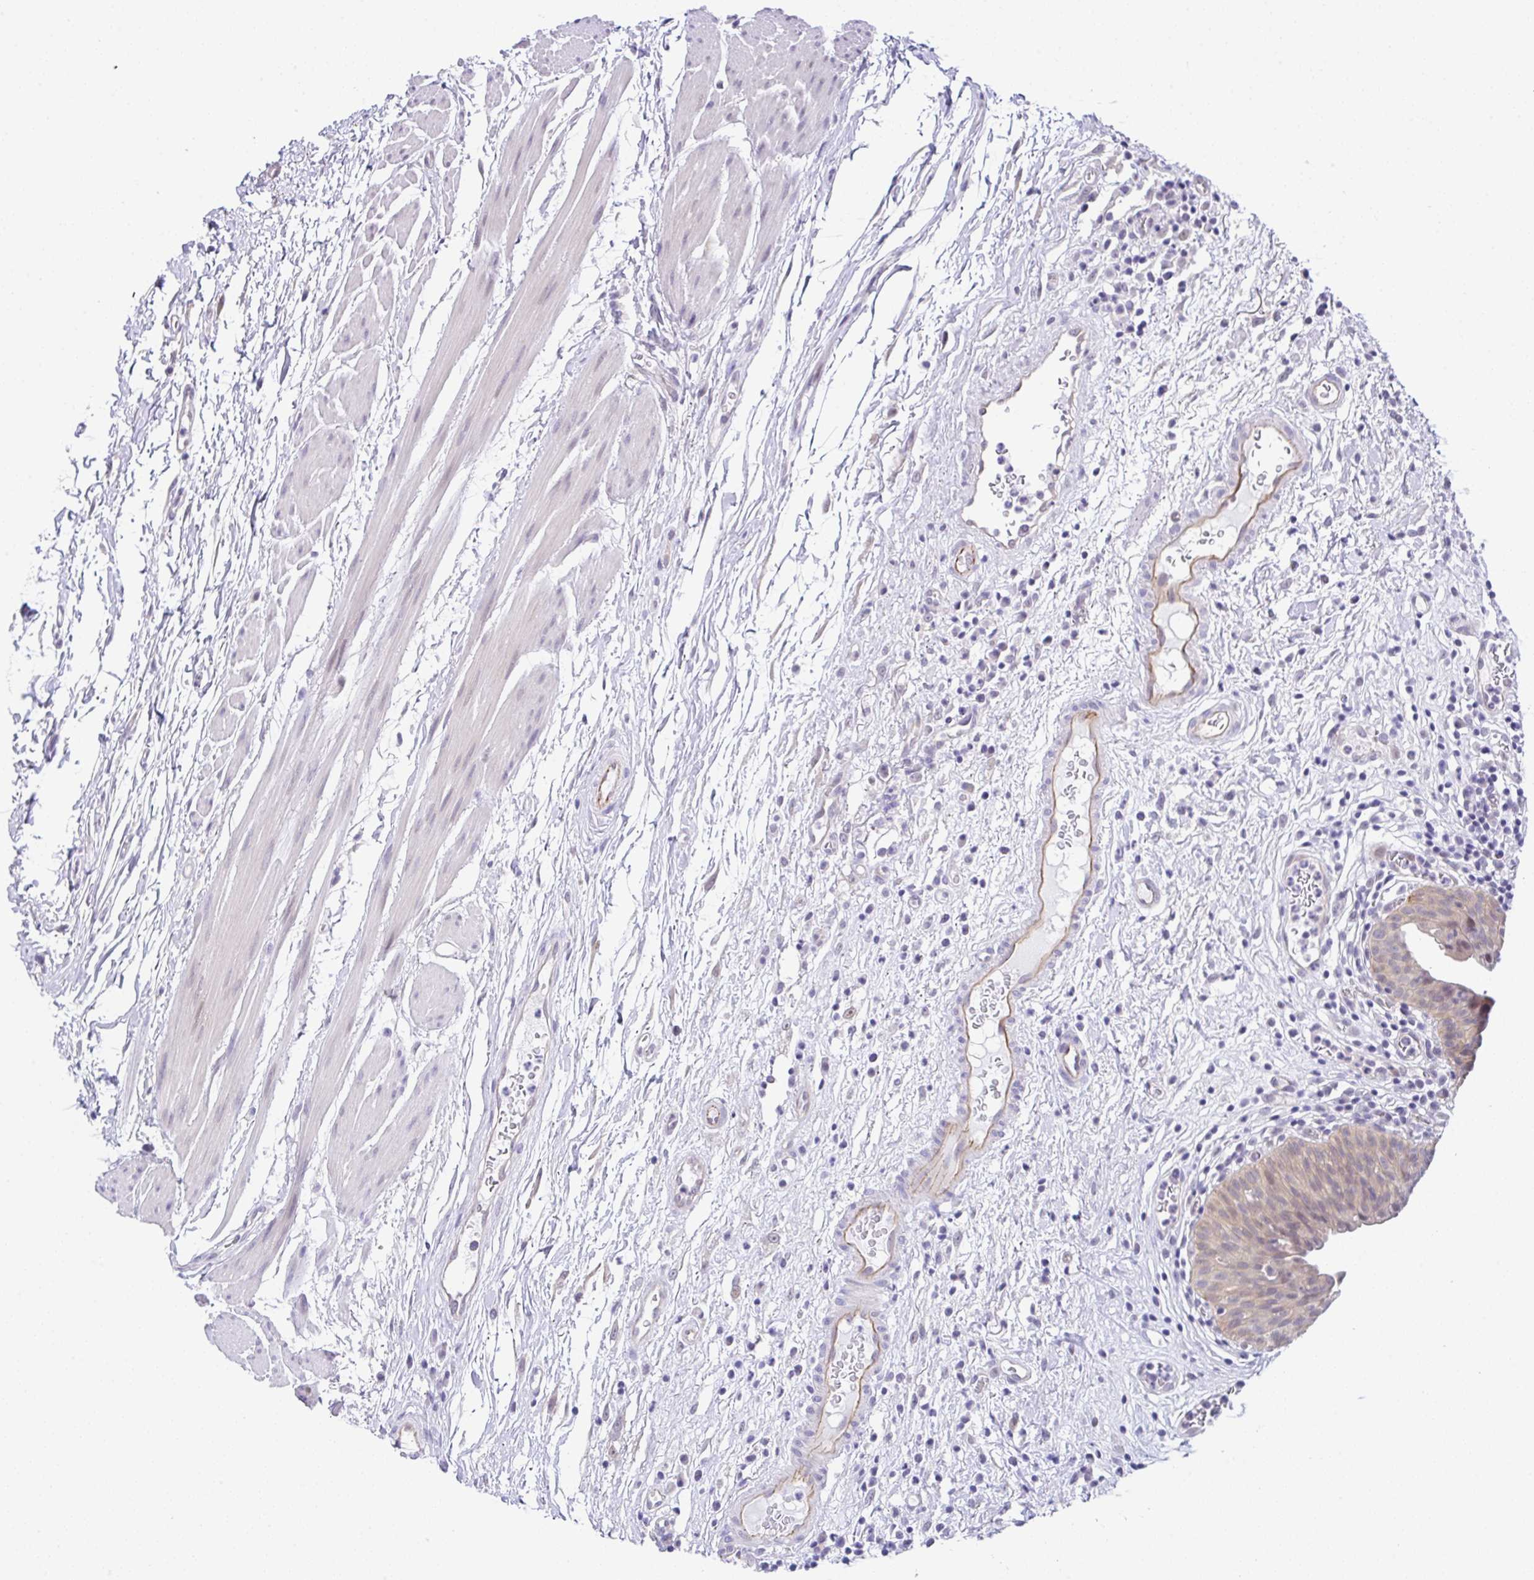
{"staining": {"intensity": "negative", "quantity": "none", "location": "none"}, "tissue": "urinary bladder", "cell_type": "Urothelial cells", "image_type": "normal", "snomed": [{"axis": "morphology", "description": "Normal tissue, NOS"}, {"axis": "morphology", "description": "Inflammation, NOS"}, {"axis": "topography", "description": "Urinary bladder"}], "caption": "IHC of unremarkable urinary bladder displays no staining in urothelial cells.", "gene": "CGNL1", "patient": {"sex": "male", "age": 57}}